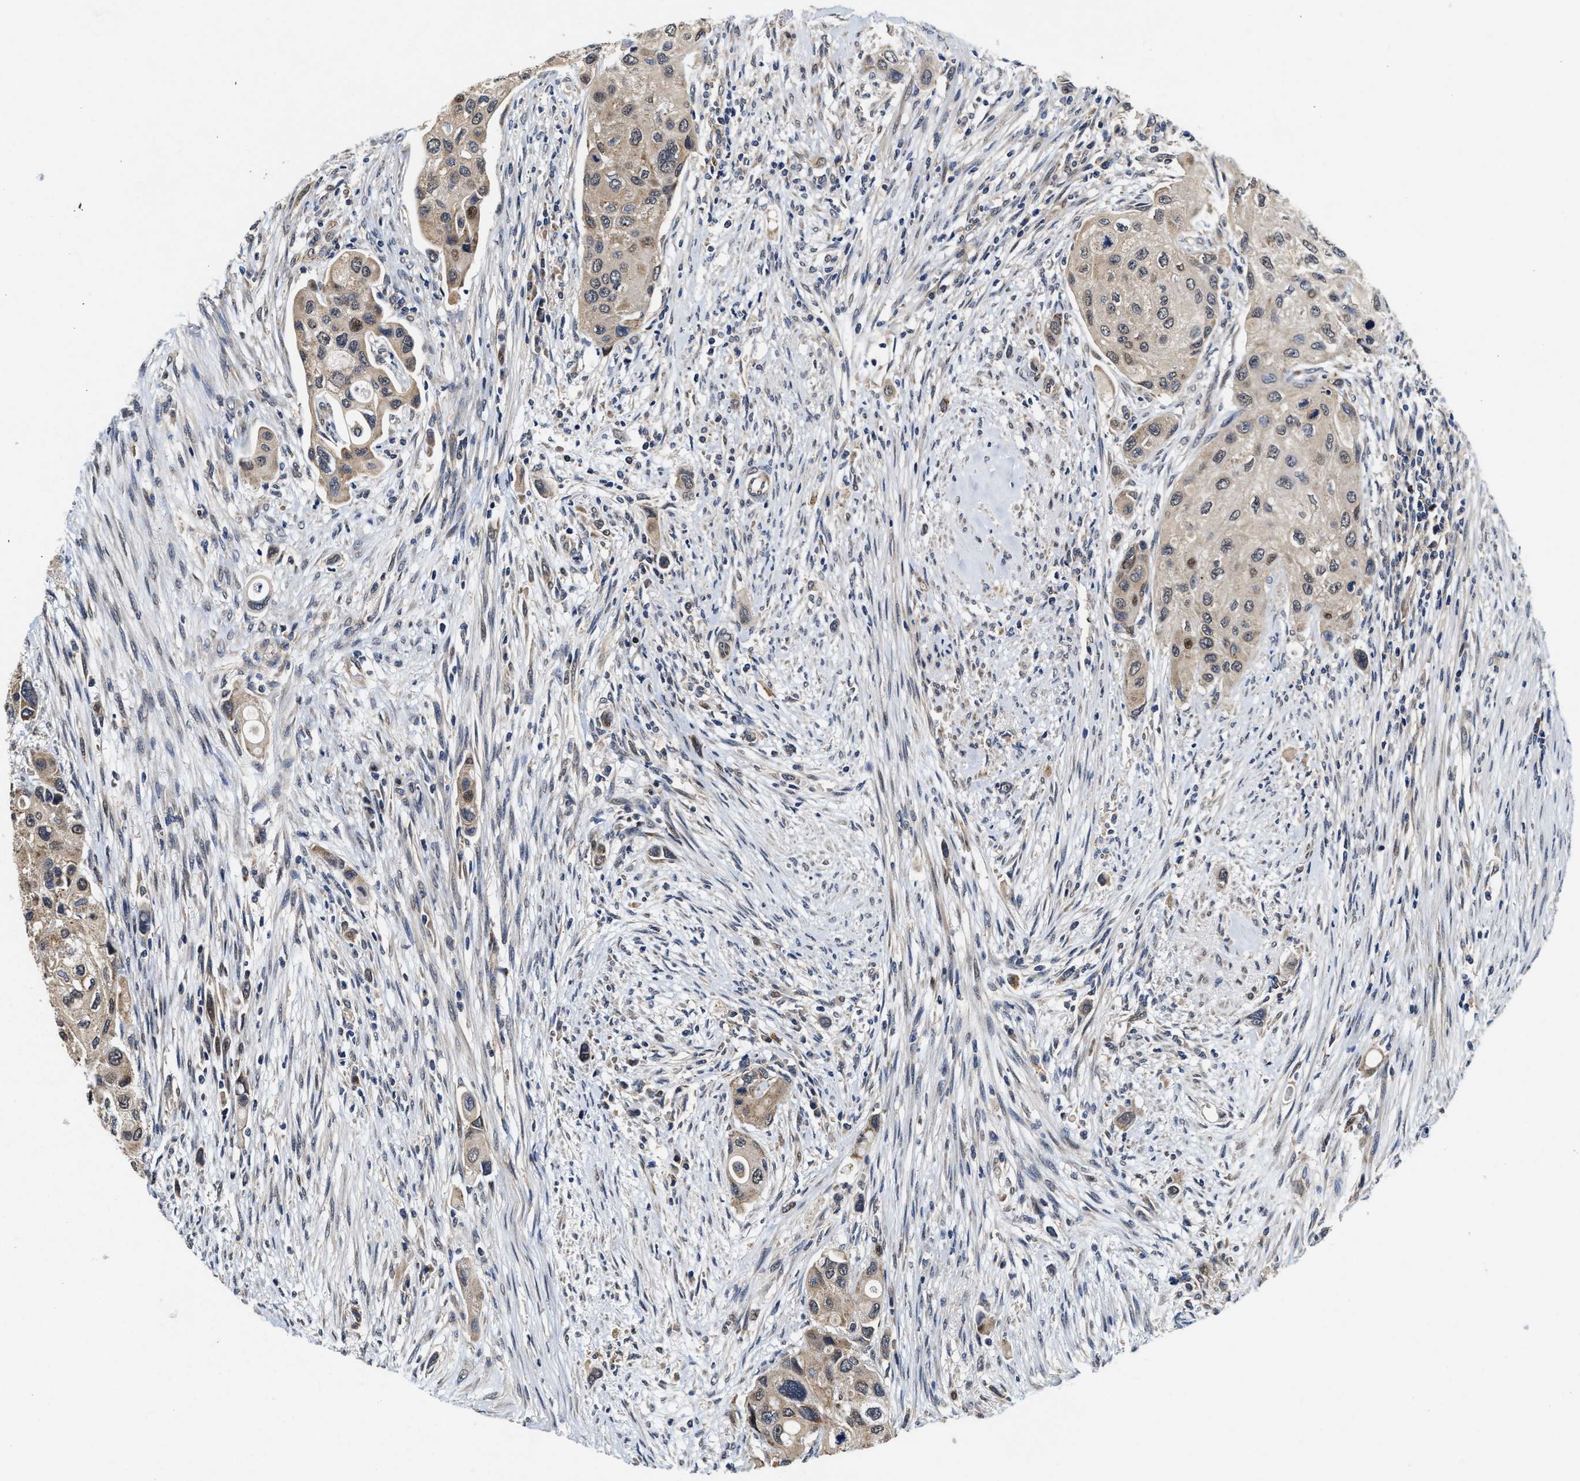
{"staining": {"intensity": "weak", "quantity": ">75%", "location": "cytoplasmic/membranous"}, "tissue": "urothelial cancer", "cell_type": "Tumor cells", "image_type": "cancer", "snomed": [{"axis": "morphology", "description": "Urothelial carcinoma, High grade"}, {"axis": "topography", "description": "Urinary bladder"}], "caption": "This histopathology image demonstrates immunohistochemistry (IHC) staining of human urothelial carcinoma (high-grade), with low weak cytoplasmic/membranous expression in approximately >75% of tumor cells.", "gene": "SCYL2", "patient": {"sex": "female", "age": 56}}